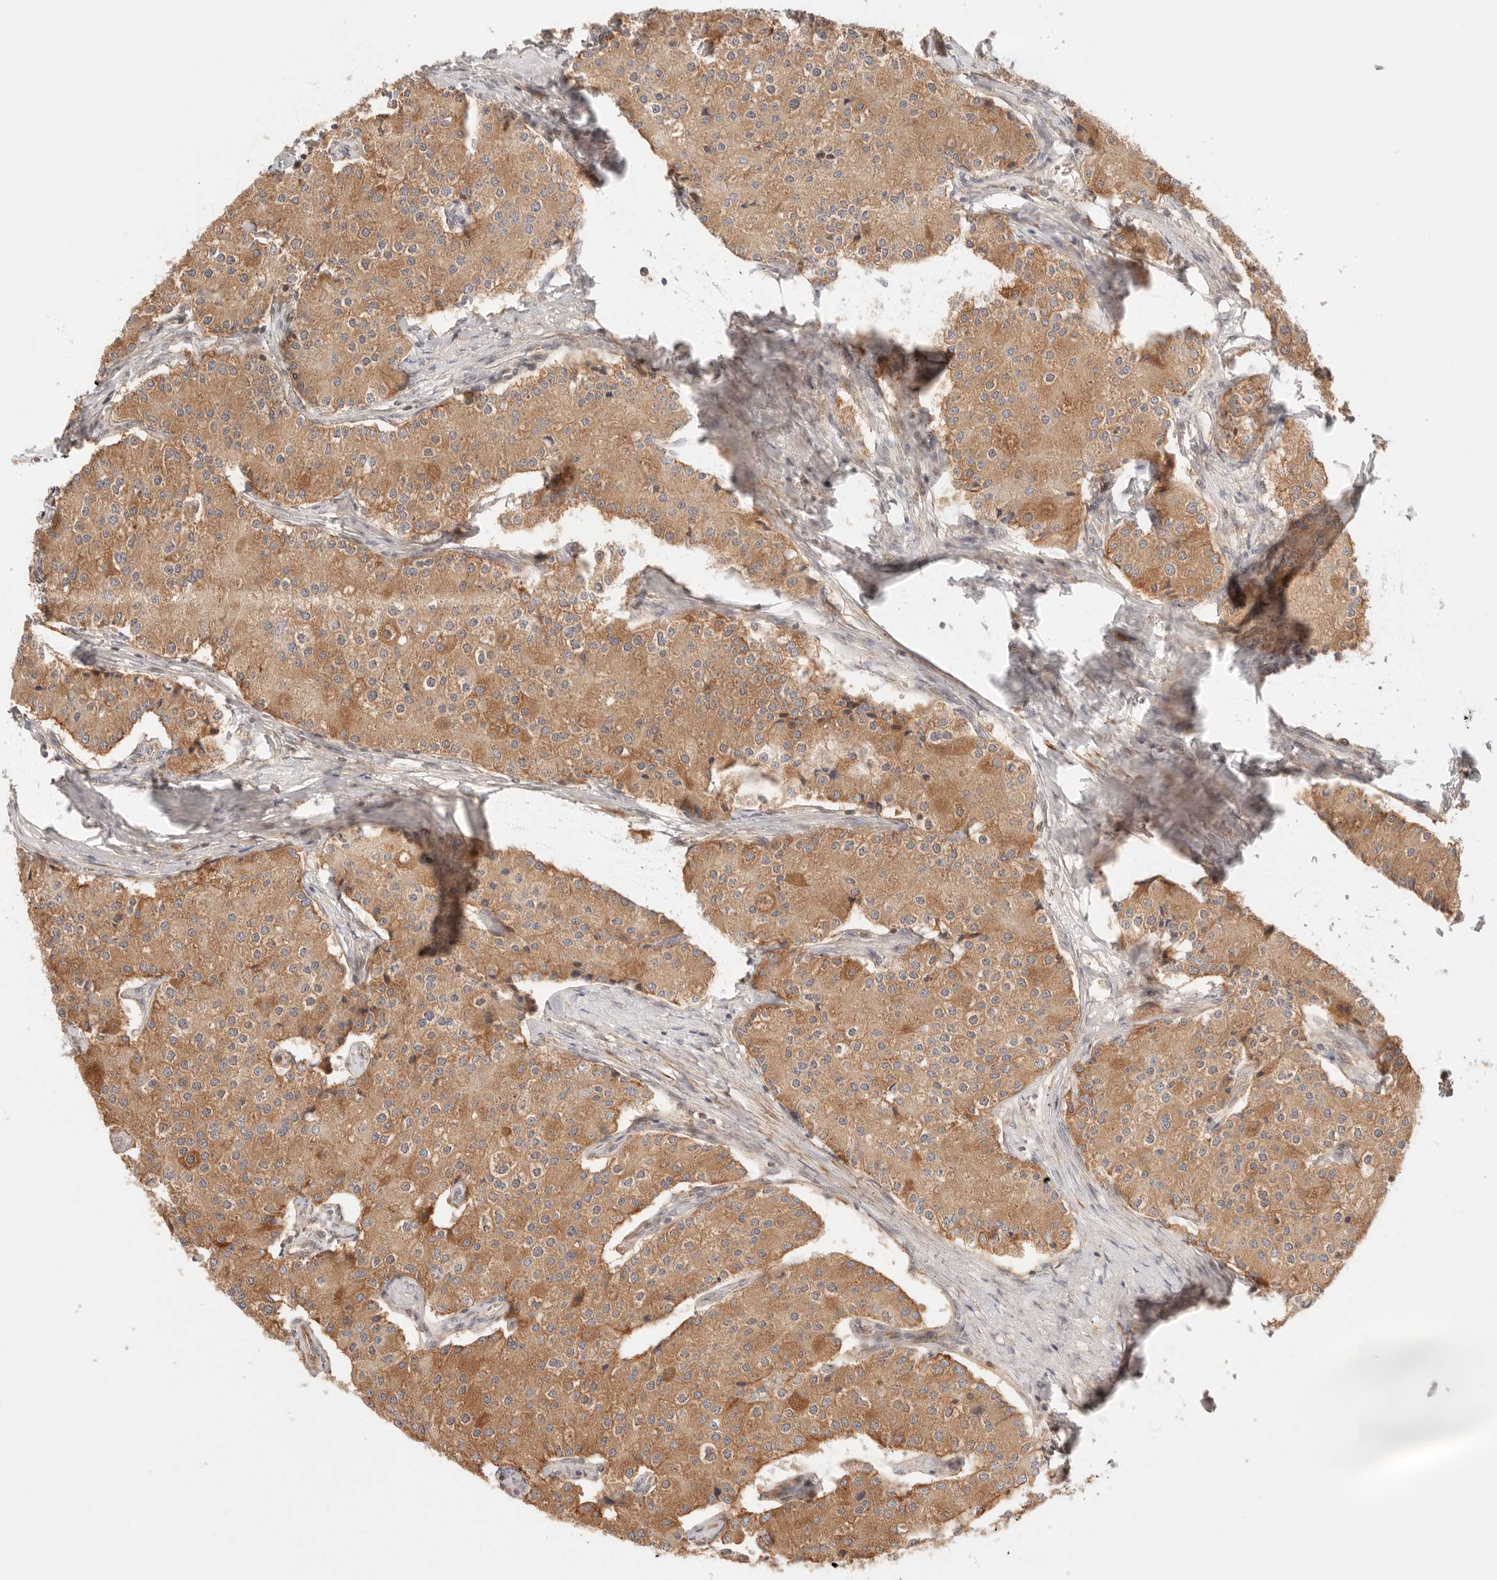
{"staining": {"intensity": "moderate", "quantity": ">75%", "location": "cytoplasmic/membranous"}, "tissue": "carcinoid", "cell_type": "Tumor cells", "image_type": "cancer", "snomed": [{"axis": "morphology", "description": "Carcinoid, malignant, NOS"}, {"axis": "topography", "description": "Colon"}], "caption": "Protein analysis of carcinoid tissue shows moderate cytoplasmic/membranous staining in approximately >75% of tumor cells.", "gene": "IL1R2", "patient": {"sex": "female", "age": 52}}